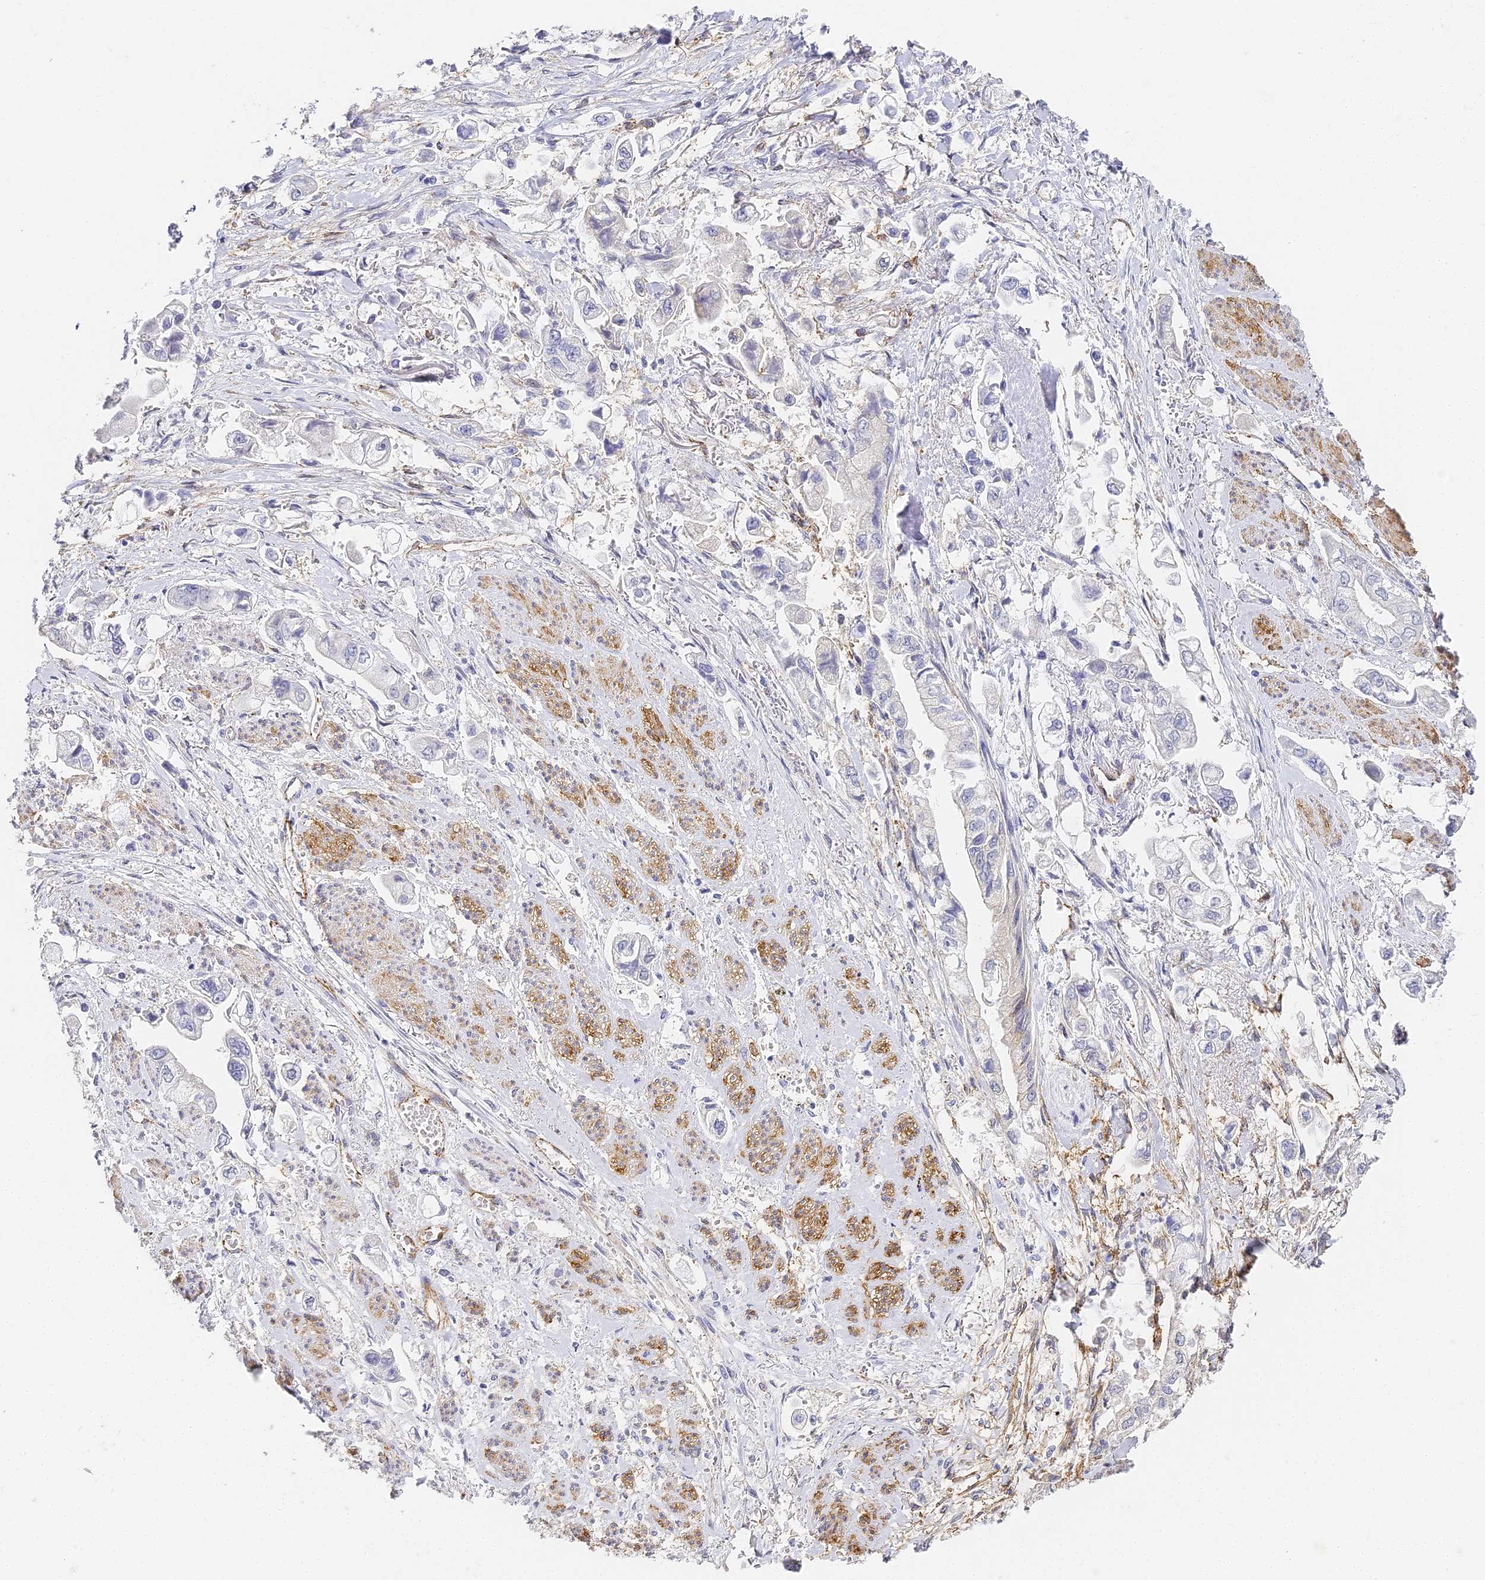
{"staining": {"intensity": "negative", "quantity": "none", "location": "none"}, "tissue": "stomach cancer", "cell_type": "Tumor cells", "image_type": "cancer", "snomed": [{"axis": "morphology", "description": "Adenocarcinoma, NOS"}, {"axis": "topography", "description": "Stomach"}], "caption": "Immunohistochemistry (IHC) of stomach cancer reveals no positivity in tumor cells.", "gene": "GJA1", "patient": {"sex": "male", "age": 62}}